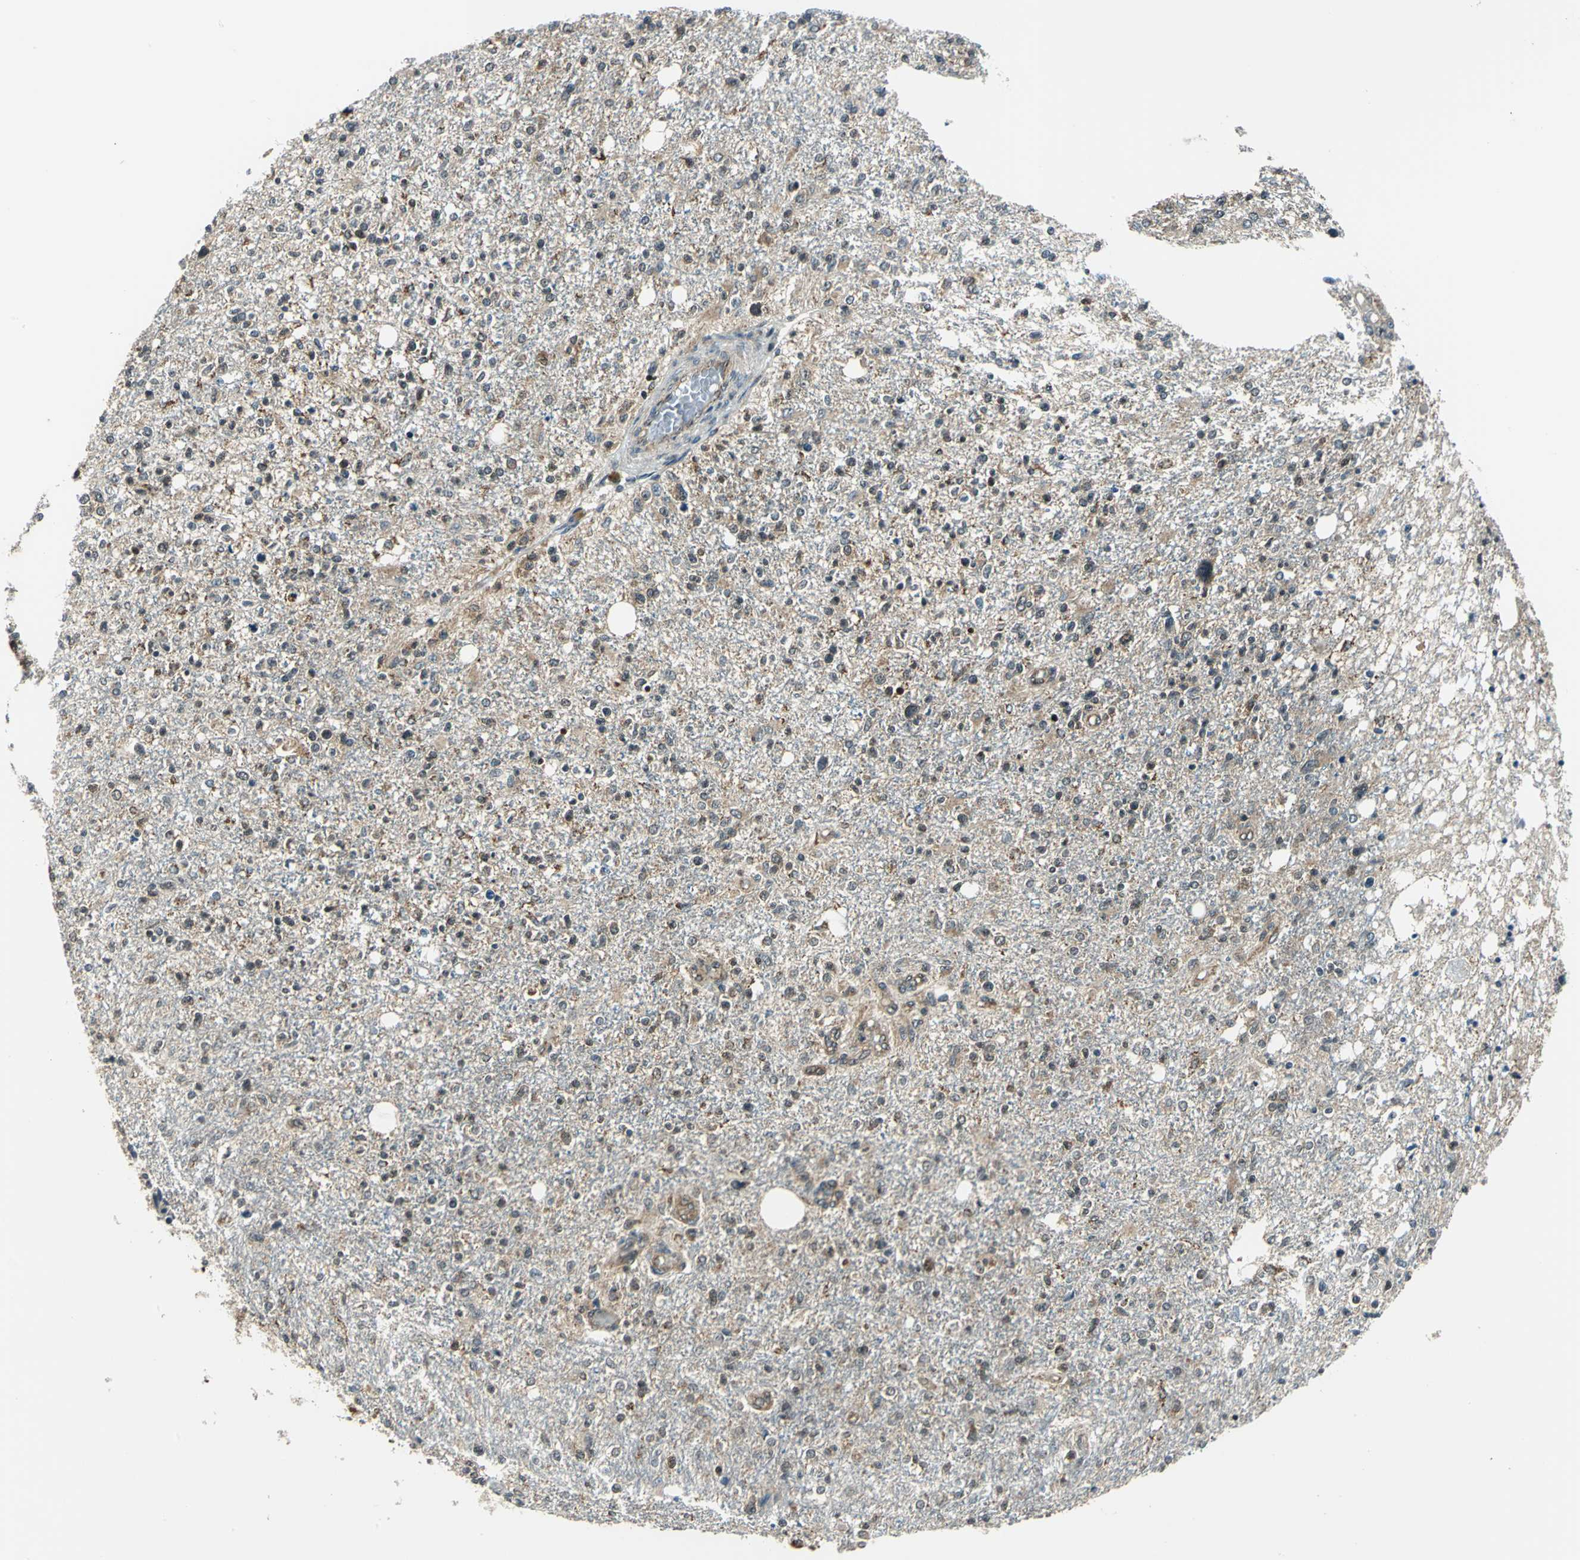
{"staining": {"intensity": "moderate", "quantity": ">75%", "location": "cytoplasmic/membranous,nuclear"}, "tissue": "glioma", "cell_type": "Tumor cells", "image_type": "cancer", "snomed": [{"axis": "morphology", "description": "Glioma, malignant, High grade"}, {"axis": "topography", "description": "Cerebral cortex"}], "caption": "Approximately >75% of tumor cells in glioma demonstrate moderate cytoplasmic/membranous and nuclear protein staining as visualized by brown immunohistochemical staining.", "gene": "NUDT2", "patient": {"sex": "male", "age": 76}}